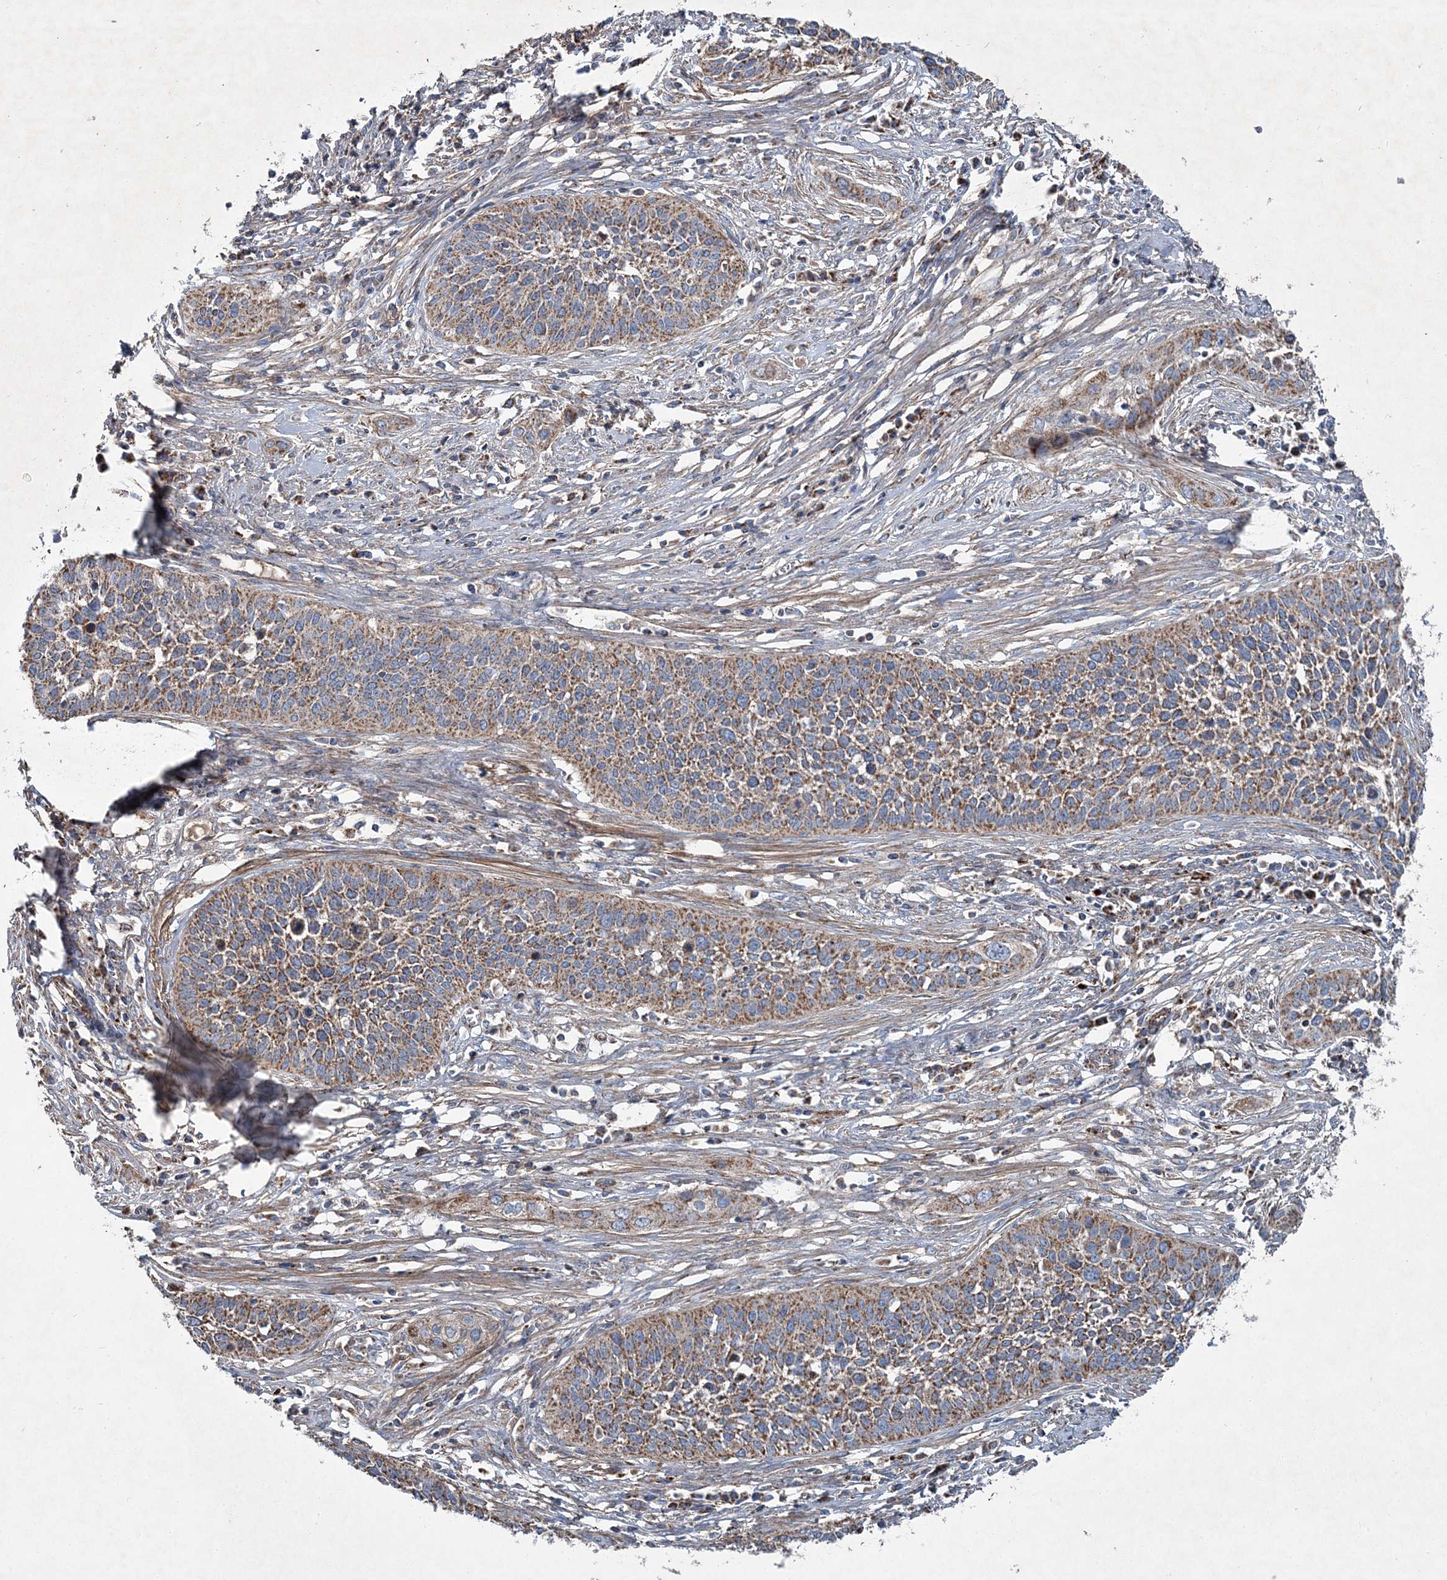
{"staining": {"intensity": "moderate", "quantity": ">75%", "location": "cytoplasmic/membranous"}, "tissue": "cervical cancer", "cell_type": "Tumor cells", "image_type": "cancer", "snomed": [{"axis": "morphology", "description": "Squamous cell carcinoma, NOS"}, {"axis": "topography", "description": "Cervix"}], "caption": "Protein staining by immunohistochemistry shows moderate cytoplasmic/membranous positivity in about >75% of tumor cells in squamous cell carcinoma (cervical).", "gene": "SPAG16", "patient": {"sex": "female", "age": 34}}